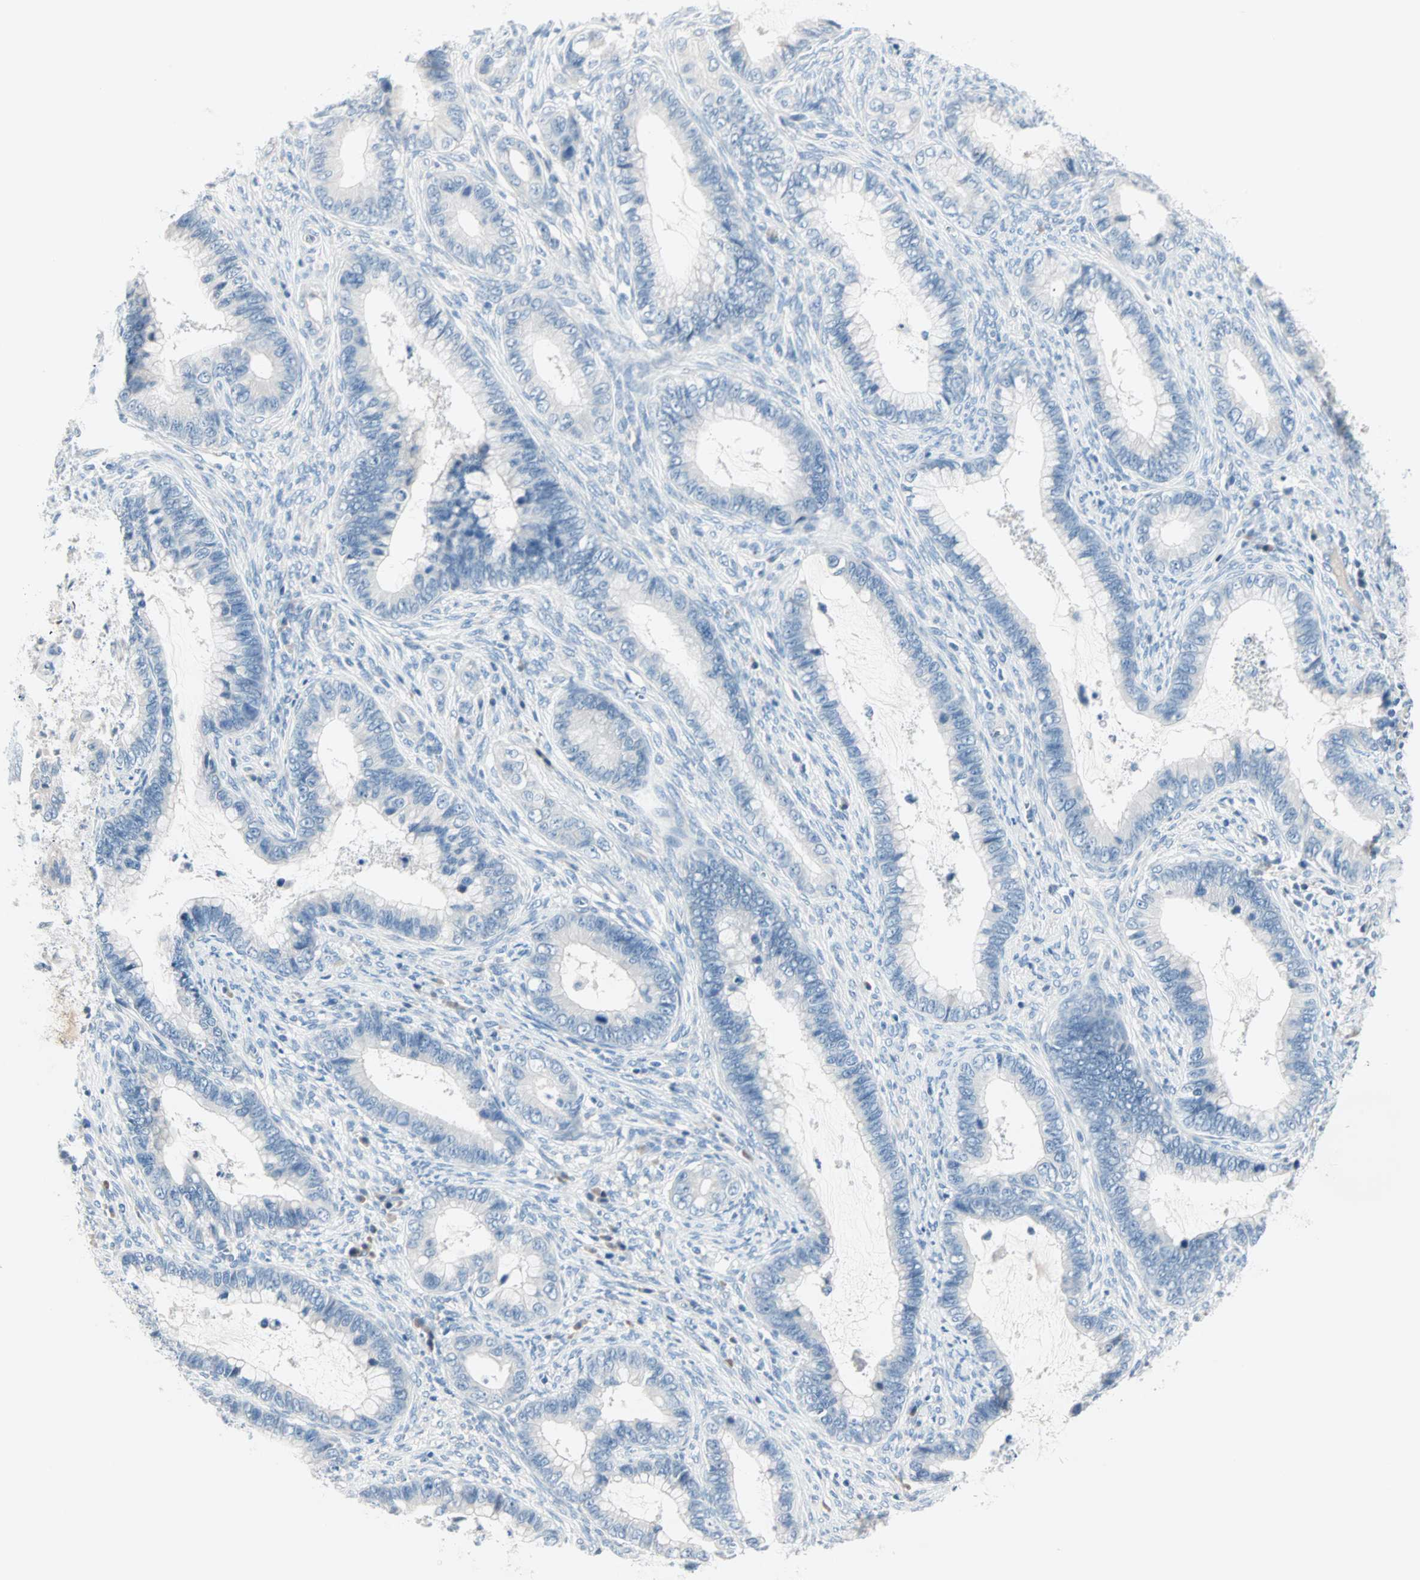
{"staining": {"intensity": "negative", "quantity": "none", "location": "none"}, "tissue": "cervical cancer", "cell_type": "Tumor cells", "image_type": "cancer", "snomed": [{"axis": "morphology", "description": "Adenocarcinoma, NOS"}, {"axis": "topography", "description": "Cervix"}], "caption": "Immunohistochemistry (IHC) of human cervical cancer exhibits no expression in tumor cells. (Brightfield microscopy of DAB IHC at high magnification).", "gene": "NEFH", "patient": {"sex": "female", "age": 44}}